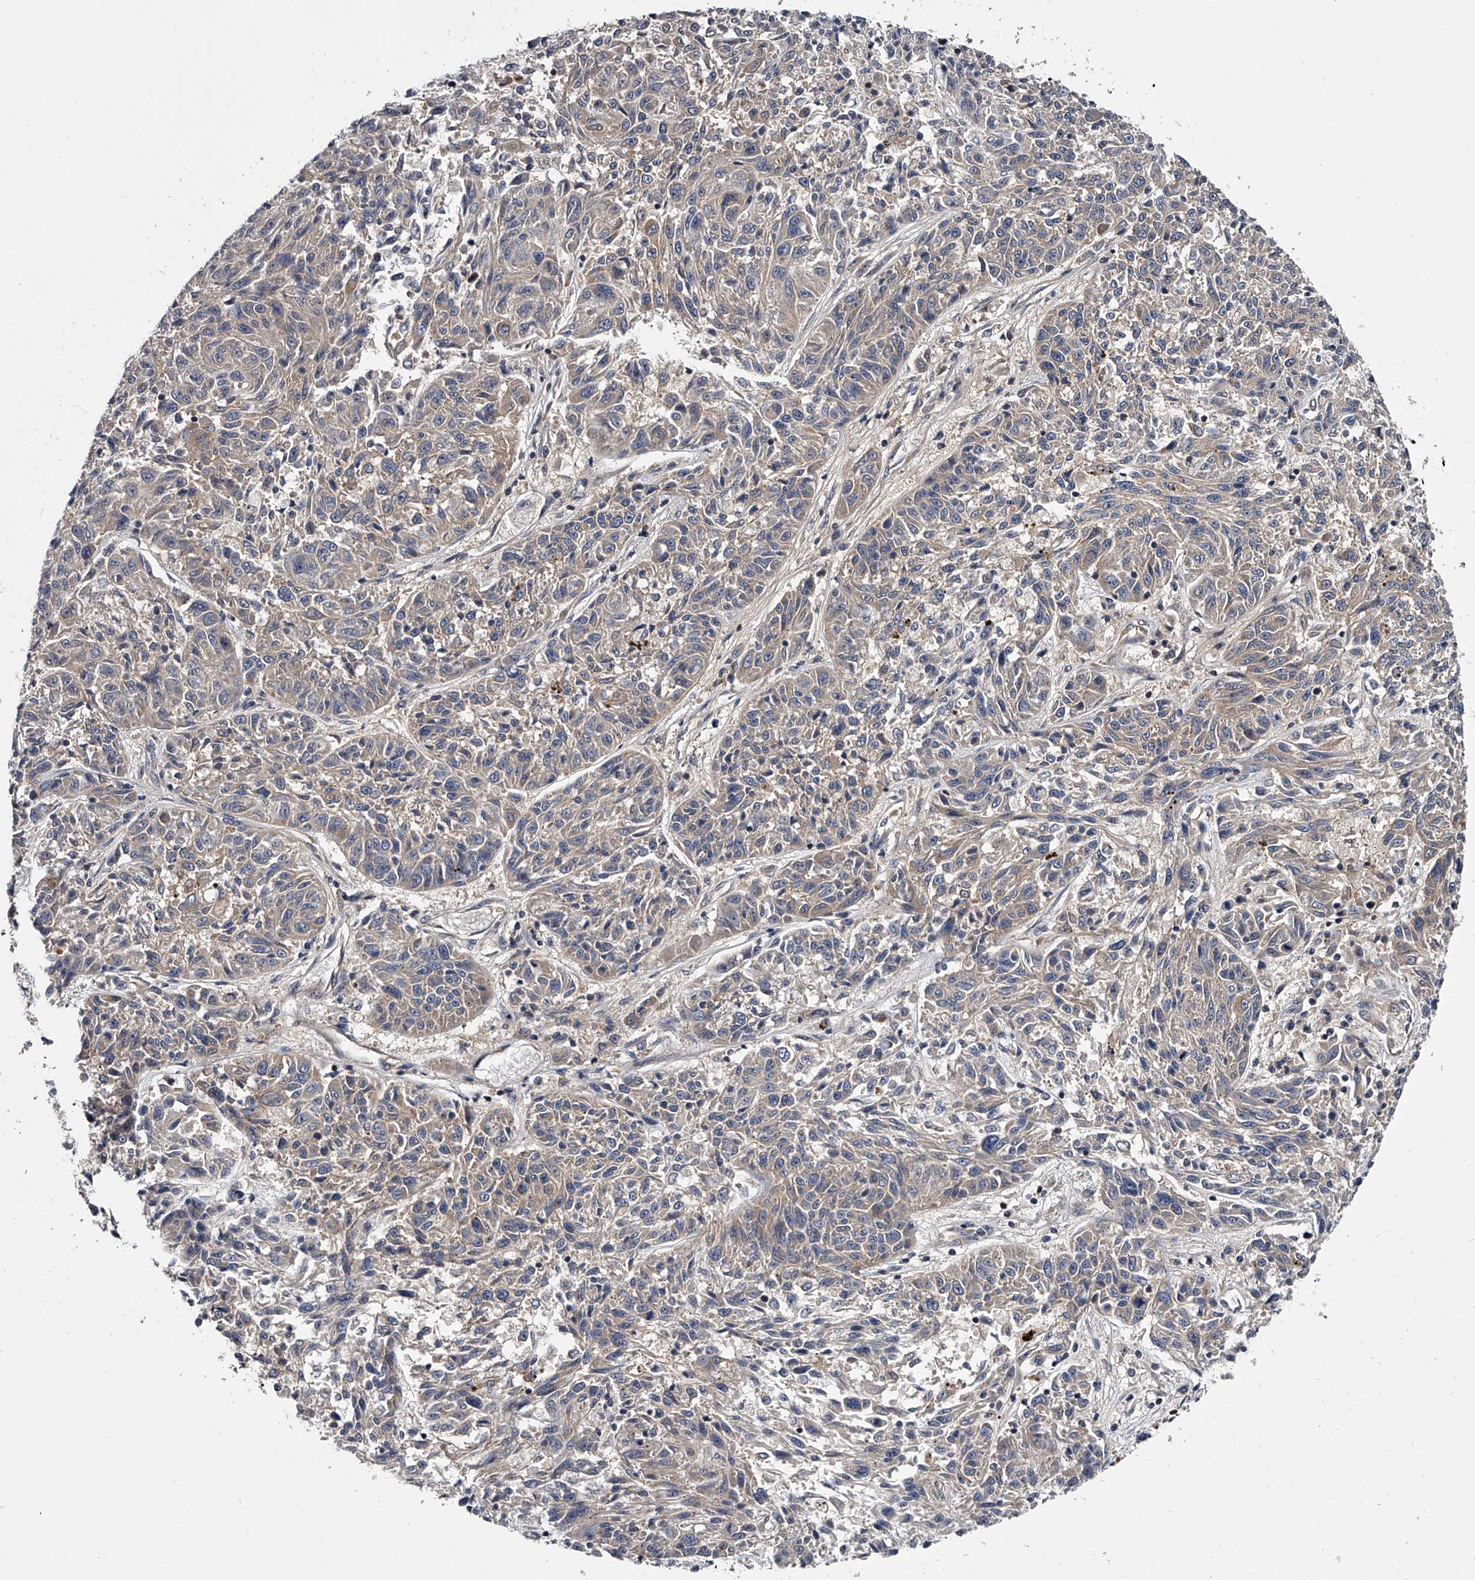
{"staining": {"intensity": "negative", "quantity": "none", "location": "none"}, "tissue": "melanoma", "cell_type": "Tumor cells", "image_type": "cancer", "snomed": [{"axis": "morphology", "description": "Malignant melanoma, NOS"}, {"axis": "topography", "description": "Skin"}], "caption": "Tumor cells are negative for protein expression in human malignant melanoma. (DAB immunohistochemistry with hematoxylin counter stain).", "gene": "GAPVD1", "patient": {"sex": "male", "age": 53}}